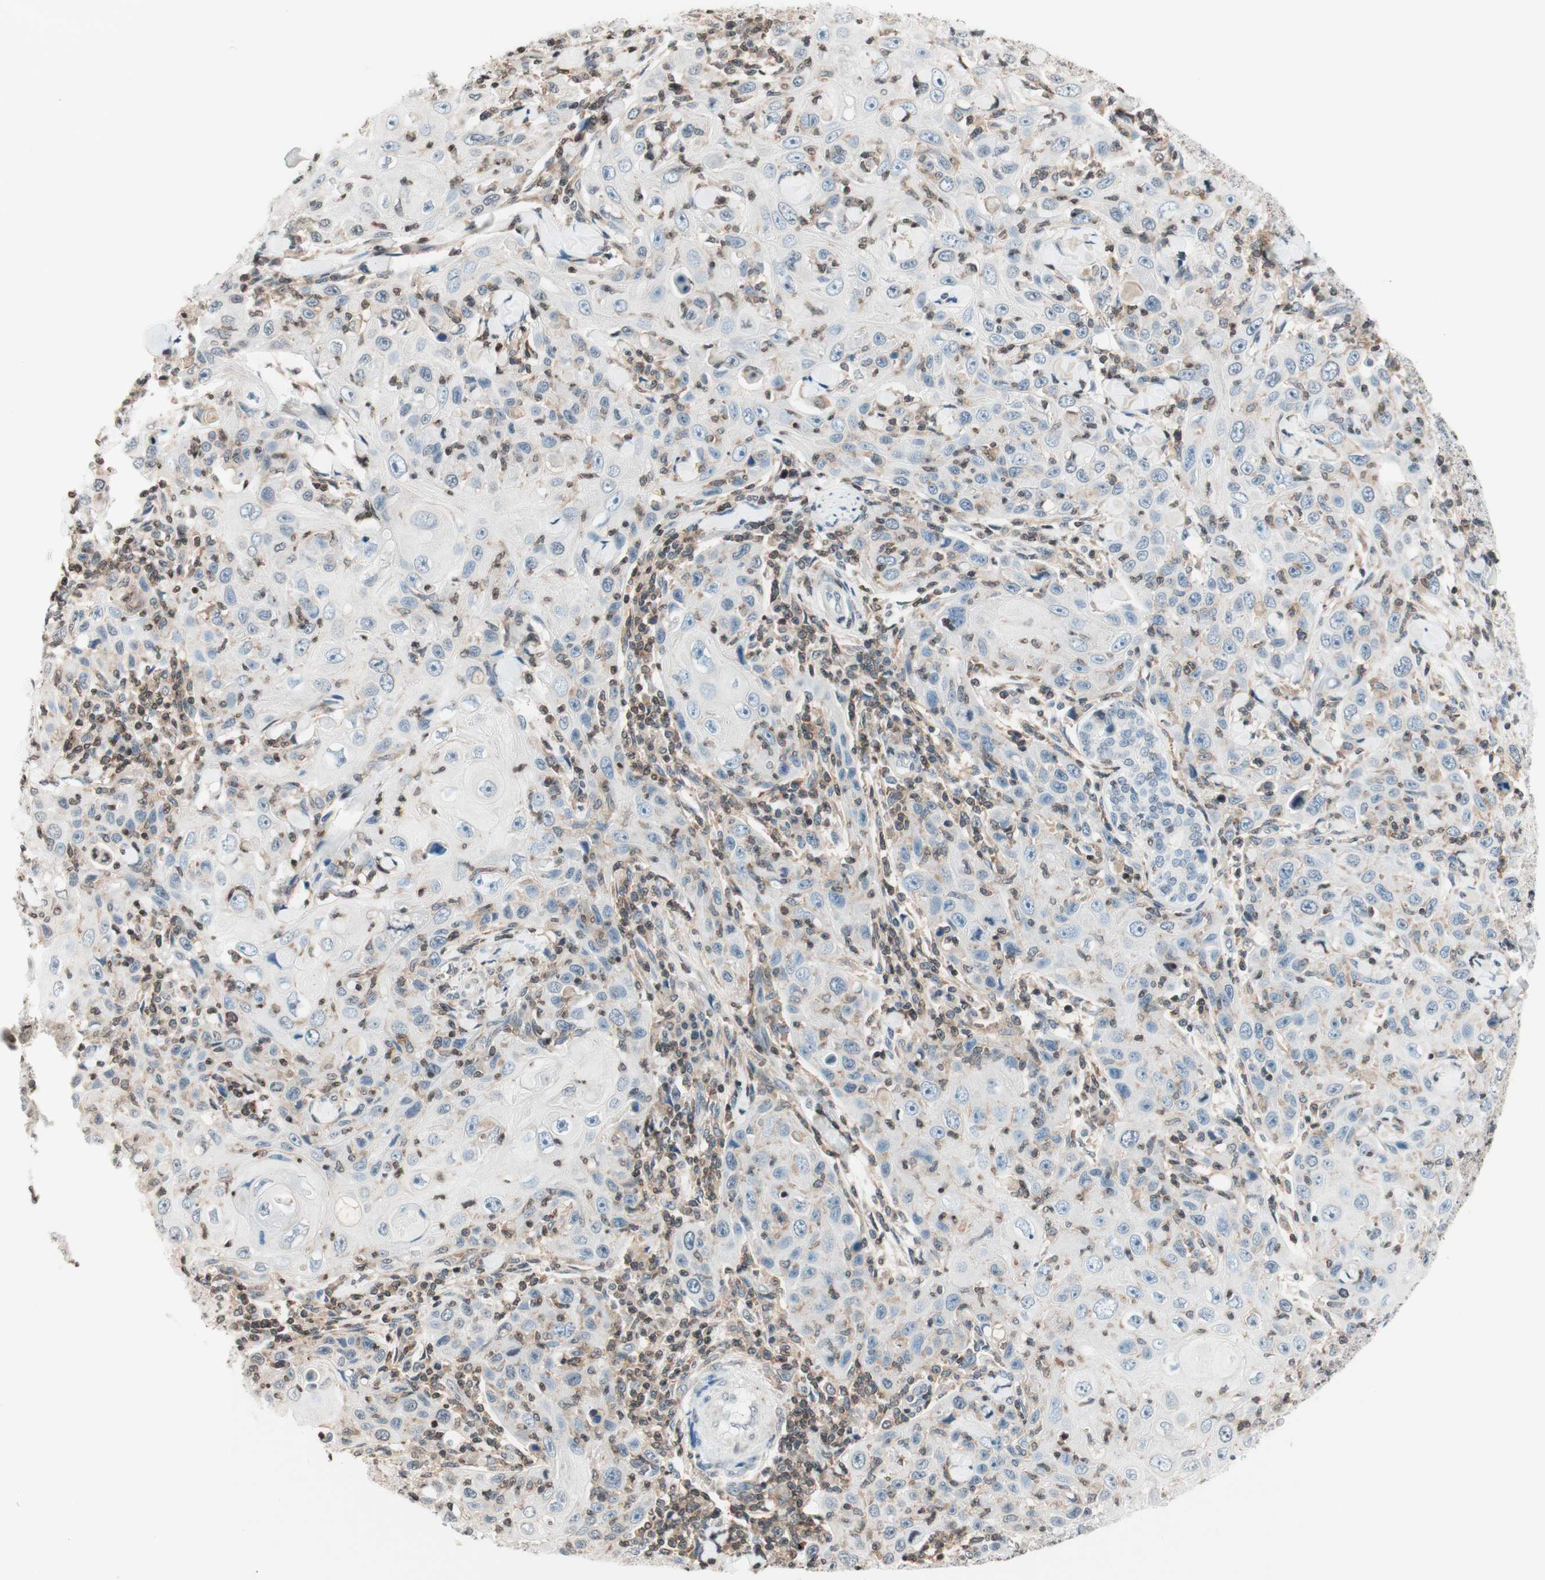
{"staining": {"intensity": "negative", "quantity": "none", "location": "none"}, "tissue": "skin cancer", "cell_type": "Tumor cells", "image_type": "cancer", "snomed": [{"axis": "morphology", "description": "Squamous cell carcinoma, NOS"}, {"axis": "topography", "description": "Skin"}], "caption": "This is an immunohistochemistry micrograph of squamous cell carcinoma (skin). There is no staining in tumor cells.", "gene": "WIPF1", "patient": {"sex": "female", "age": 88}}